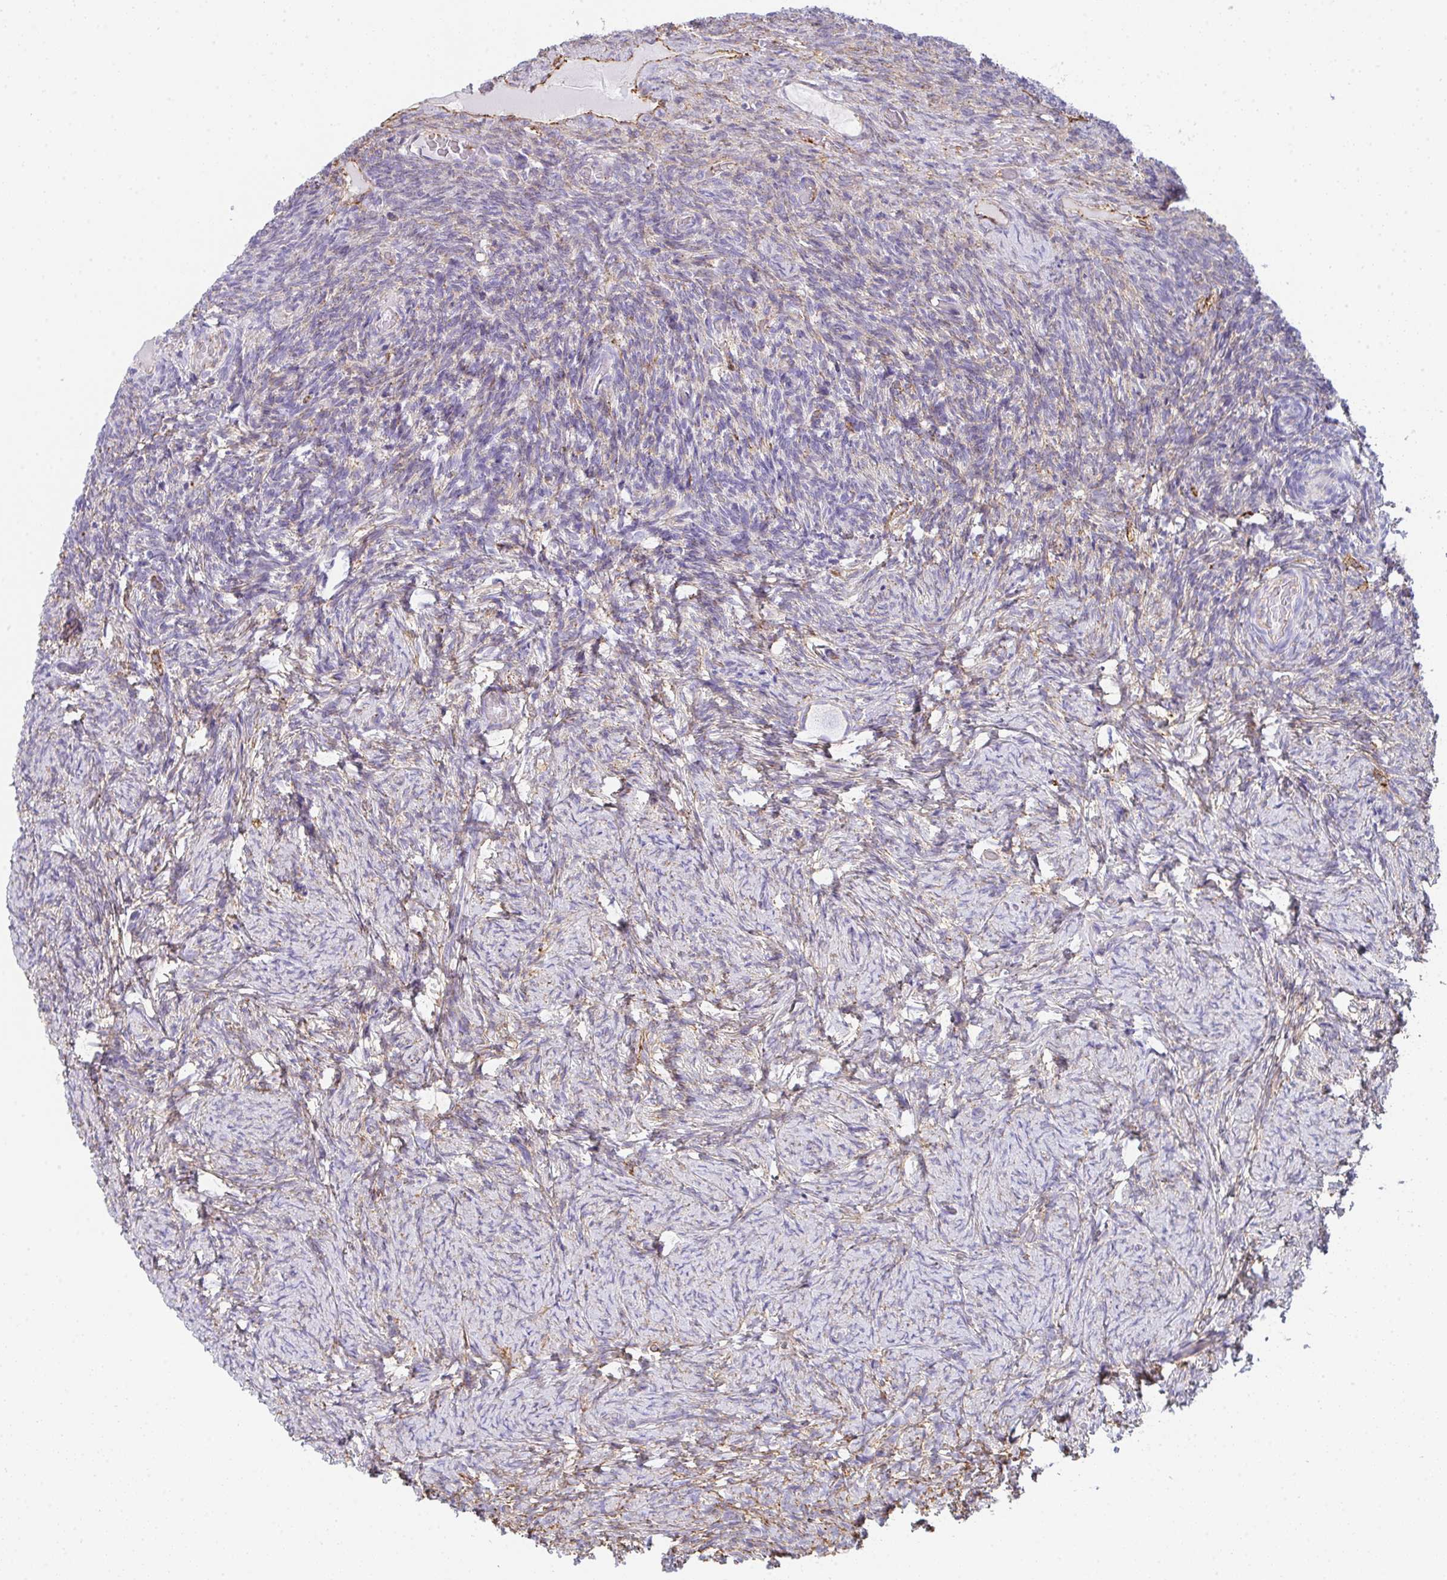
{"staining": {"intensity": "negative", "quantity": "none", "location": "none"}, "tissue": "ovary", "cell_type": "Follicle cells", "image_type": "normal", "snomed": [{"axis": "morphology", "description": "Normal tissue, NOS"}, {"axis": "topography", "description": "Ovary"}], "caption": "A high-resolution image shows immunohistochemistry (IHC) staining of normal ovary, which reveals no significant staining in follicle cells. (DAB immunohistochemistry (IHC) visualized using brightfield microscopy, high magnification).", "gene": "DBN1", "patient": {"sex": "female", "age": 34}}